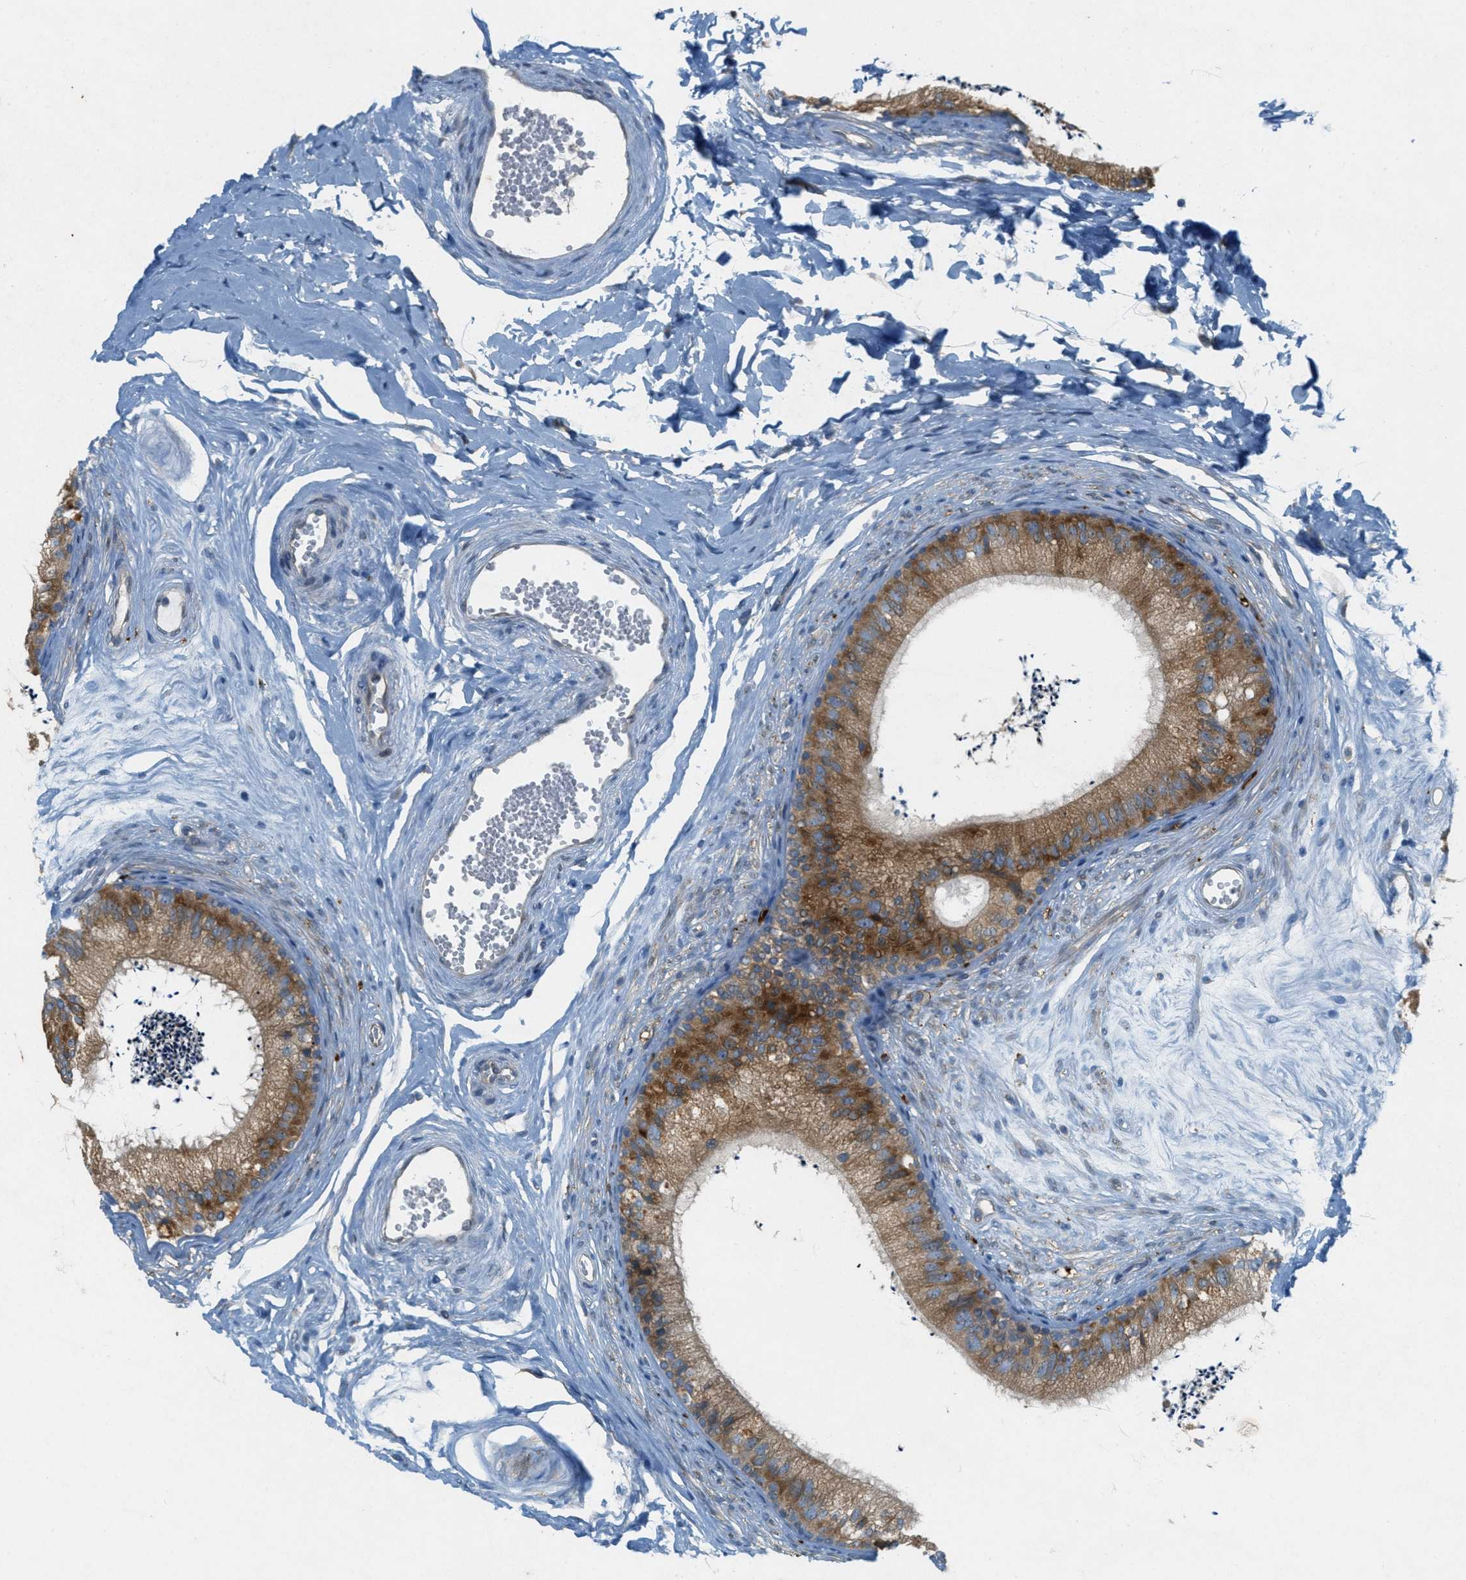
{"staining": {"intensity": "moderate", "quantity": ">75%", "location": "cytoplasmic/membranous"}, "tissue": "epididymis", "cell_type": "Glandular cells", "image_type": "normal", "snomed": [{"axis": "morphology", "description": "Normal tissue, NOS"}, {"axis": "topography", "description": "Epididymis"}], "caption": "Immunohistochemistry (DAB (3,3'-diaminobenzidine)) staining of unremarkable human epididymis displays moderate cytoplasmic/membranous protein staining in about >75% of glandular cells. (DAB IHC, brown staining for protein, blue staining for nuclei).", "gene": "SIGMAR1", "patient": {"sex": "male", "age": 56}}